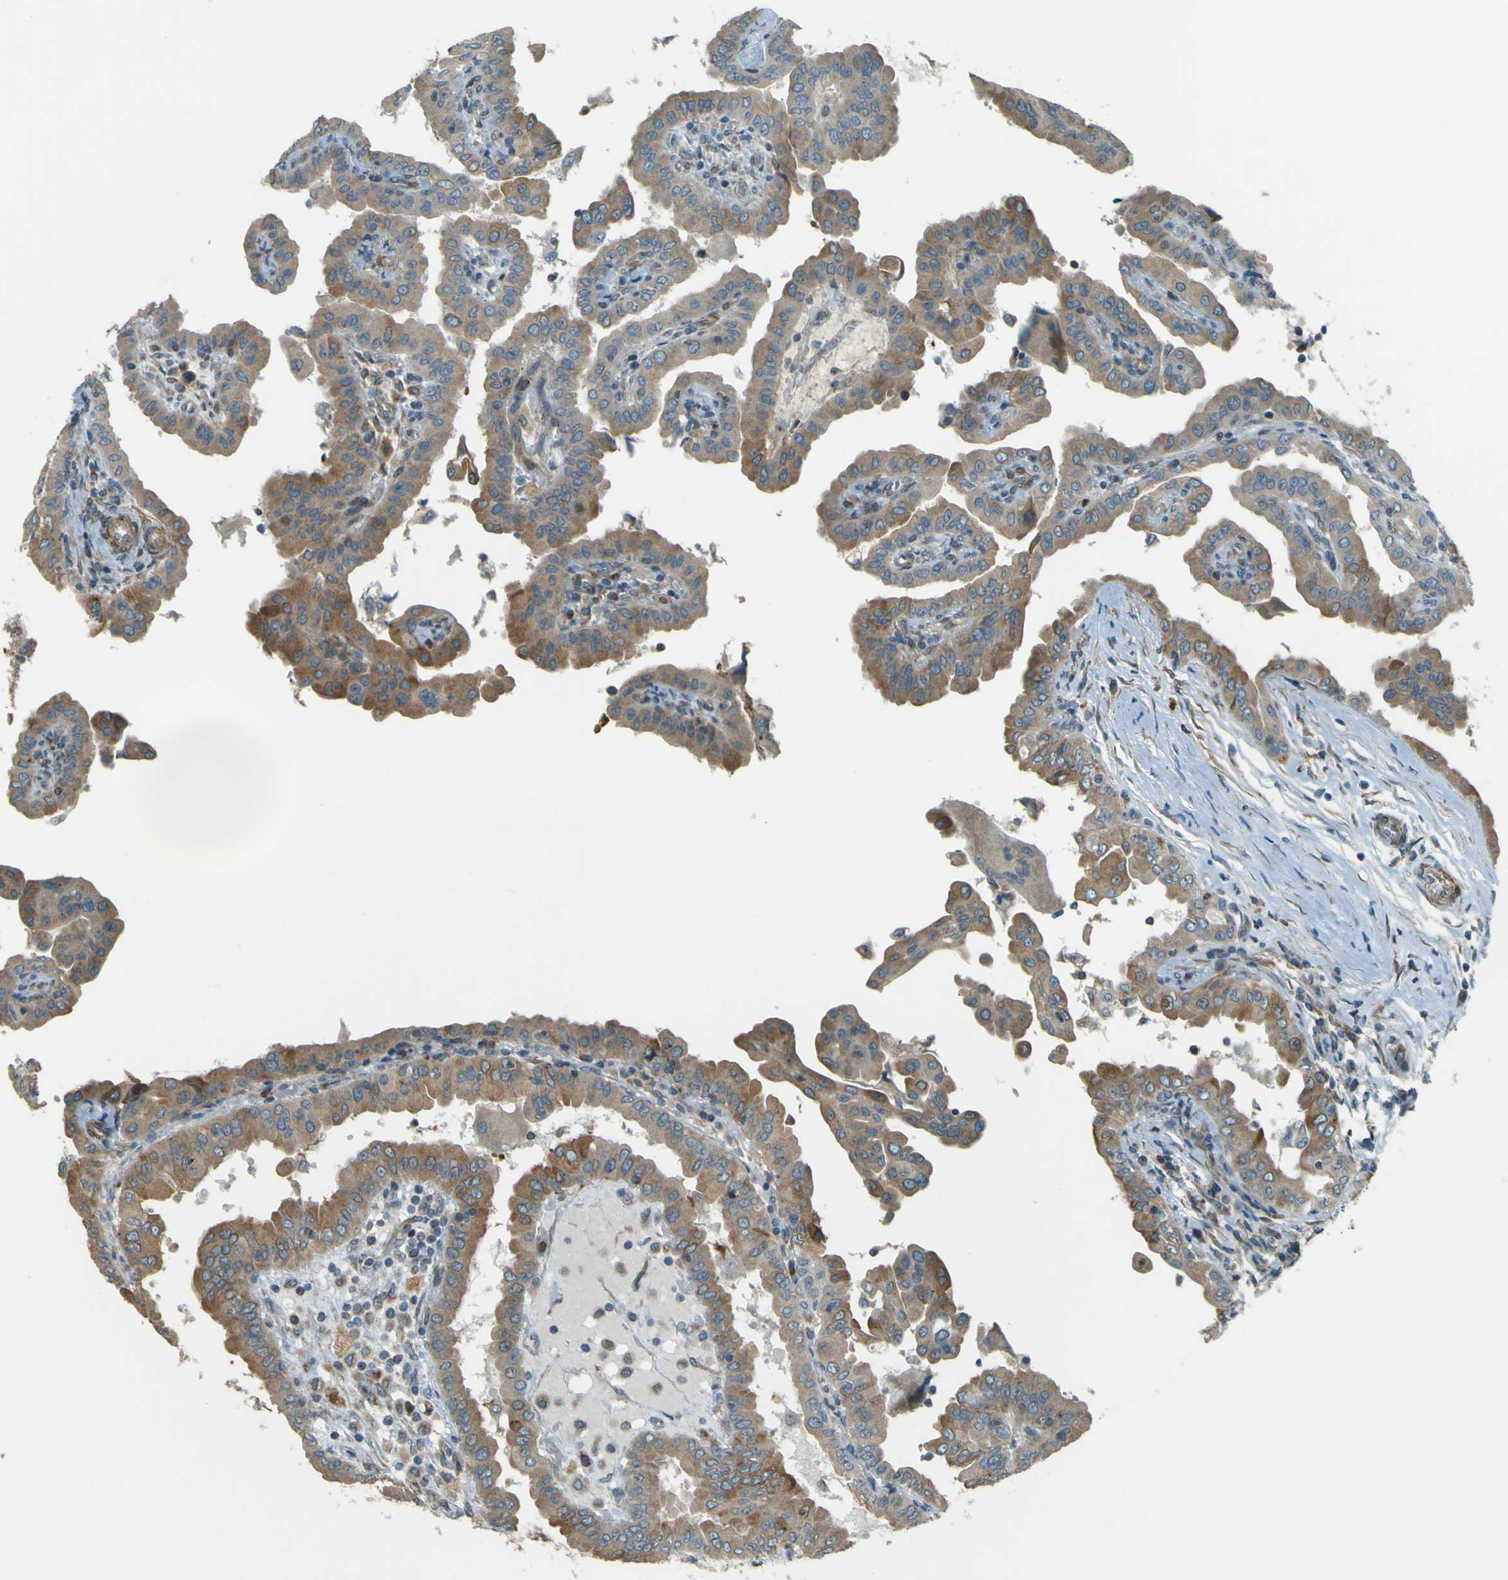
{"staining": {"intensity": "moderate", "quantity": ">75%", "location": "cytoplasmic/membranous"}, "tissue": "thyroid cancer", "cell_type": "Tumor cells", "image_type": "cancer", "snomed": [{"axis": "morphology", "description": "Papillary adenocarcinoma, NOS"}, {"axis": "topography", "description": "Thyroid gland"}], "caption": "Immunohistochemical staining of human thyroid papillary adenocarcinoma shows medium levels of moderate cytoplasmic/membranous protein expression in approximately >75% of tumor cells.", "gene": "LPCAT1", "patient": {"sex": "male", "age": 33}}